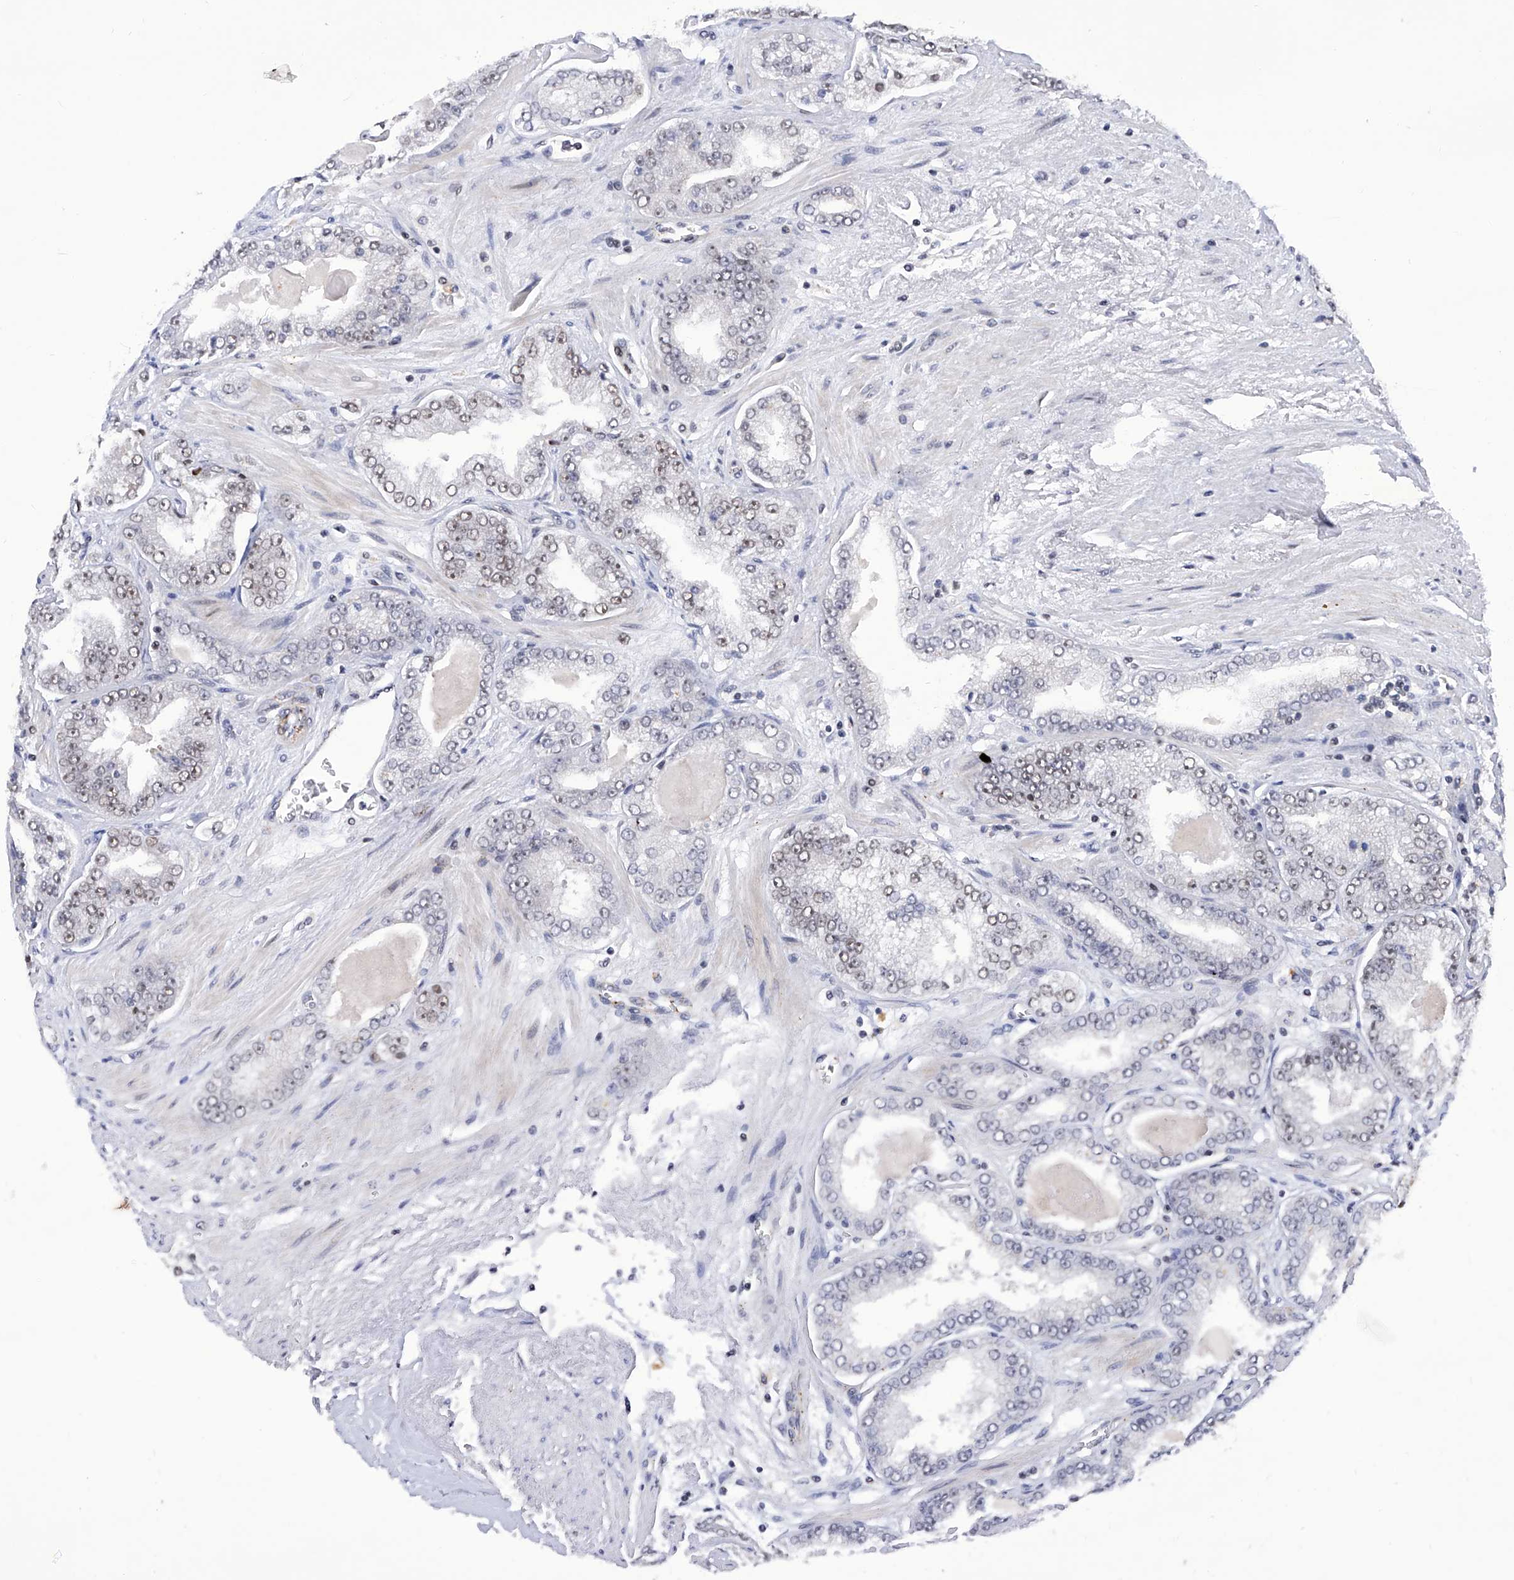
{"staining": {"intensity": "weak", "quantity": "25%-75%", "location": "nuclear"}, "tissue": "prostate cancer", "cell_type": "Tumor cells", "image_type": "cancer", "snomed": [{"axis": "morphology", "description": "Adenocarcinoma, High grade"}, {"axis": "topography", "description": "Prostate"}], "caption": "Protein expression analysis of human prostate cancer reveals weak nuclear staining in approximately 25%-75% of tumor cells. The staining is performed using DAB (3,3'-diaminobenzidine) brown chromogen to label protein expression. The nuclei are counter-stained blue using hematoxylin.", "gene": "RAD54L", "patient": {"sex": "male", "age": 71}}